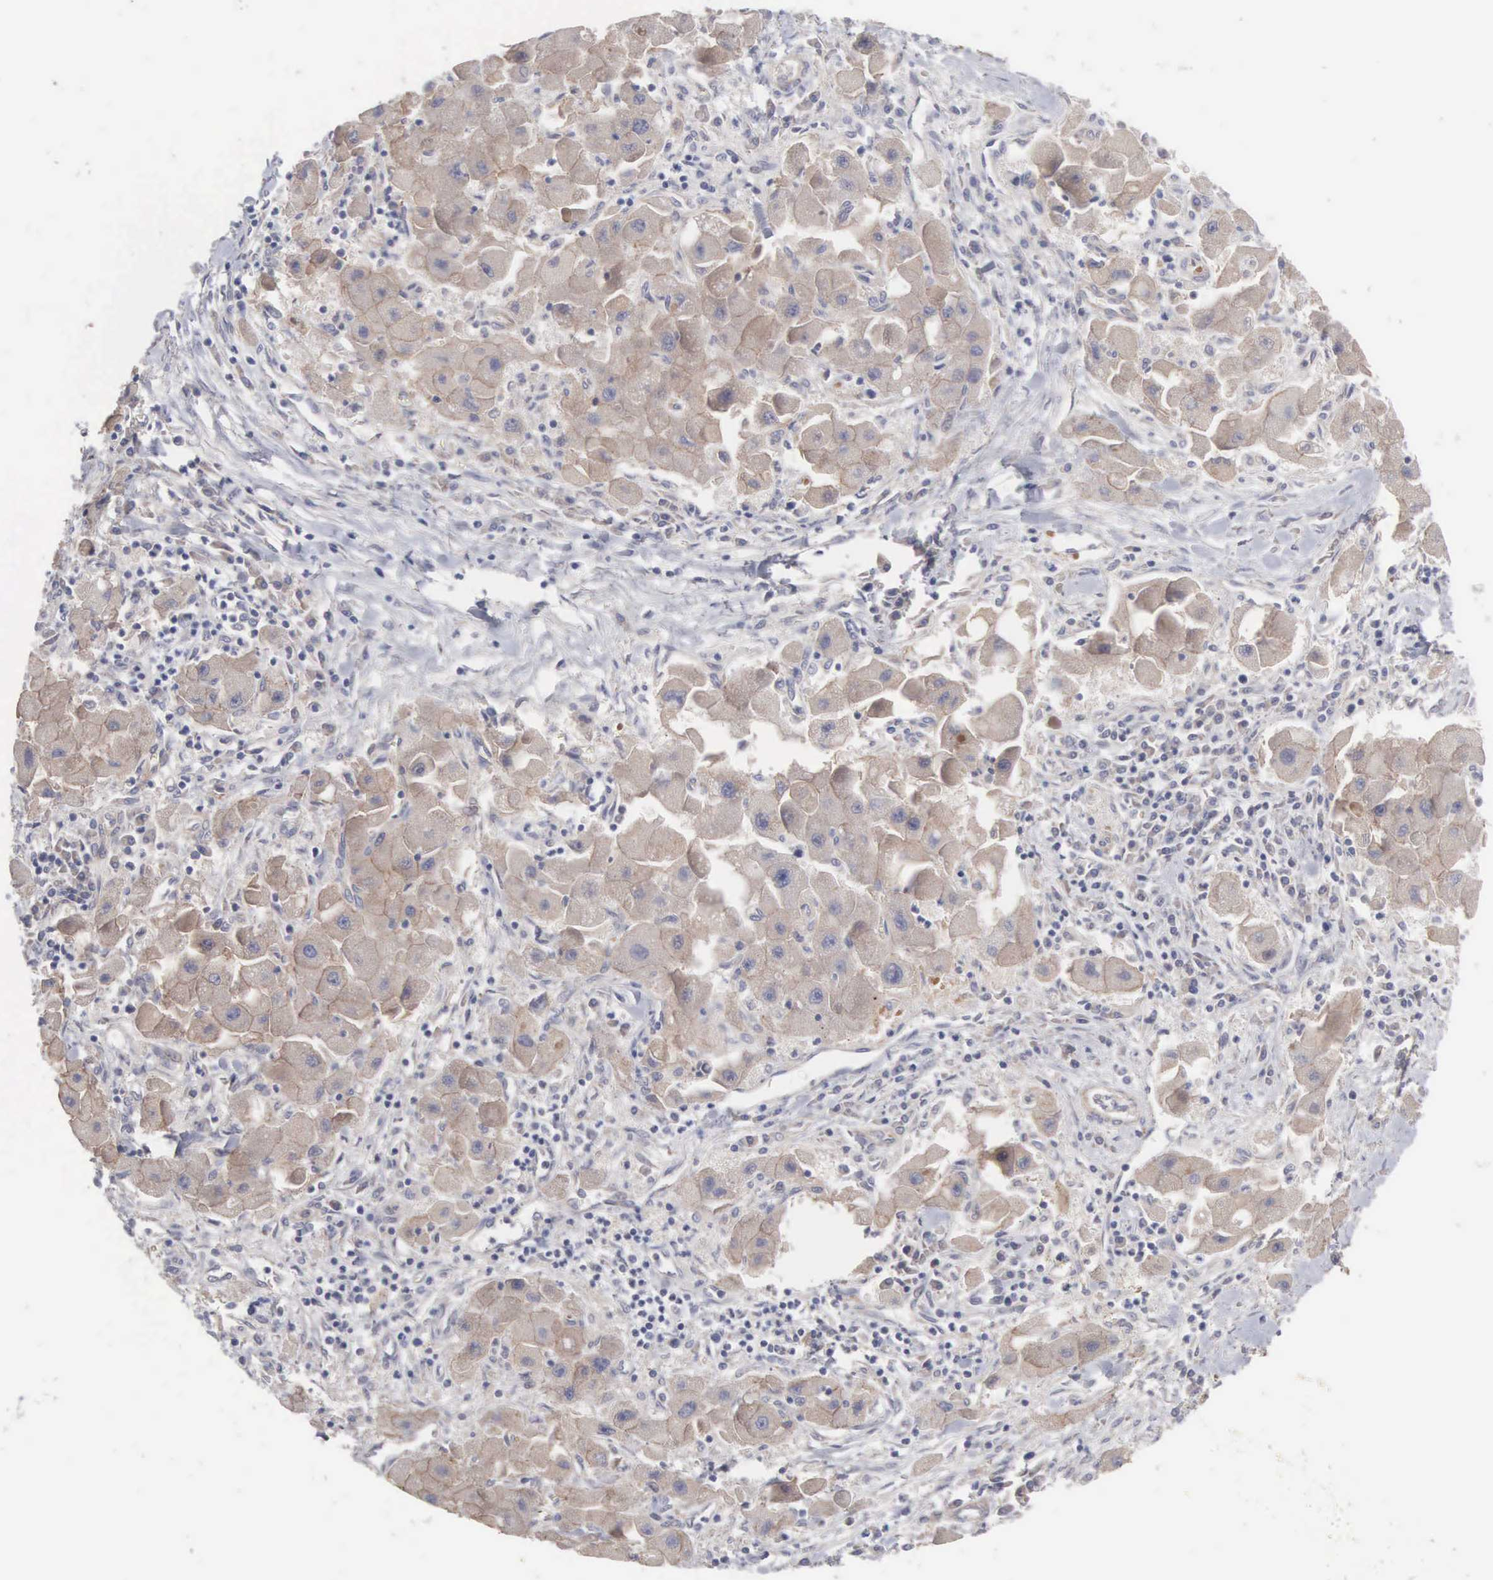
{"staining": {"intensity": "moderate", "quantity": ">75%", "location": "cytoplasmic/membranous"}, "tissue": "liver cancer", "cell_type": "Tumor cells", "image_type": "cancer", "snomed": [{"axis": "morphology", "description": "Carcinoma, Hepatocellular, NOS"}, {"axis": "topography", "description": "Liver"}], "caption": "Liver cancer (hepatocellular carcinoma) stained with IHC exhibits moderate cytoplasmic/membranous positivity in approximately >75% of tumor cells. Immunohistochemistry (ihc) stains the protein in brown and the nuclei are stained blue.", "gene": "INF2", "patient": {"sex": "male", "age": 24}}